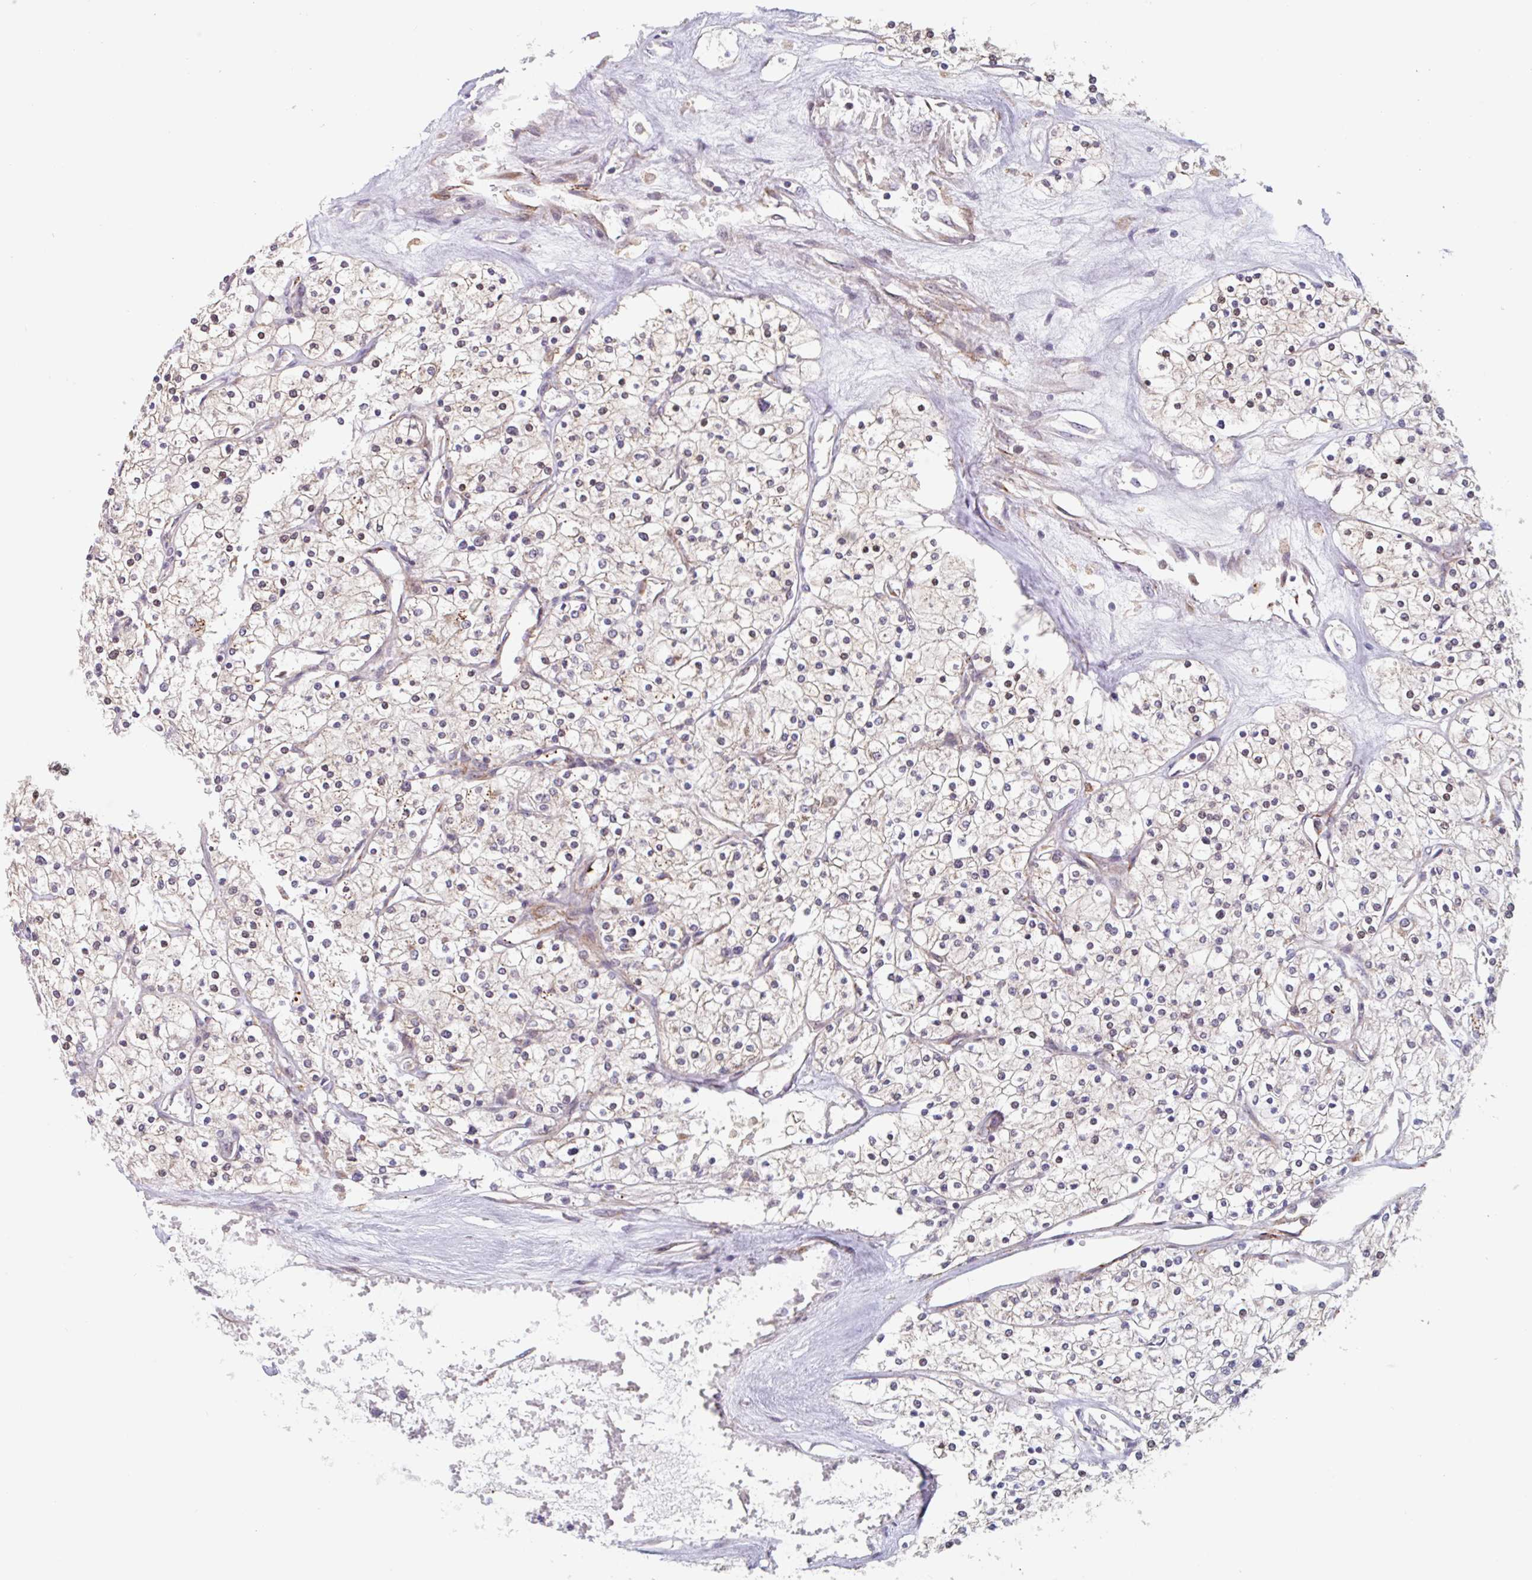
{"staining": {"intensity": "negative", "quantity": "none", "location": "none"}, "tissue": "renal cancer", "cell_type": "Tumor cells", "image_type": "cancer", "snomed": [{"axis": "morphology", "description": "Adenocarcinoma, NOS"}, {"axis": "topography", "description": "Kidney"}], "caption": "A high-resolution image shows immunohistochemistry (IHC) staining of renal cancer, which displays no significant expression in tumor cells.", "gene": "NUB1", "patient": {"sex": "male", "age": 80}}